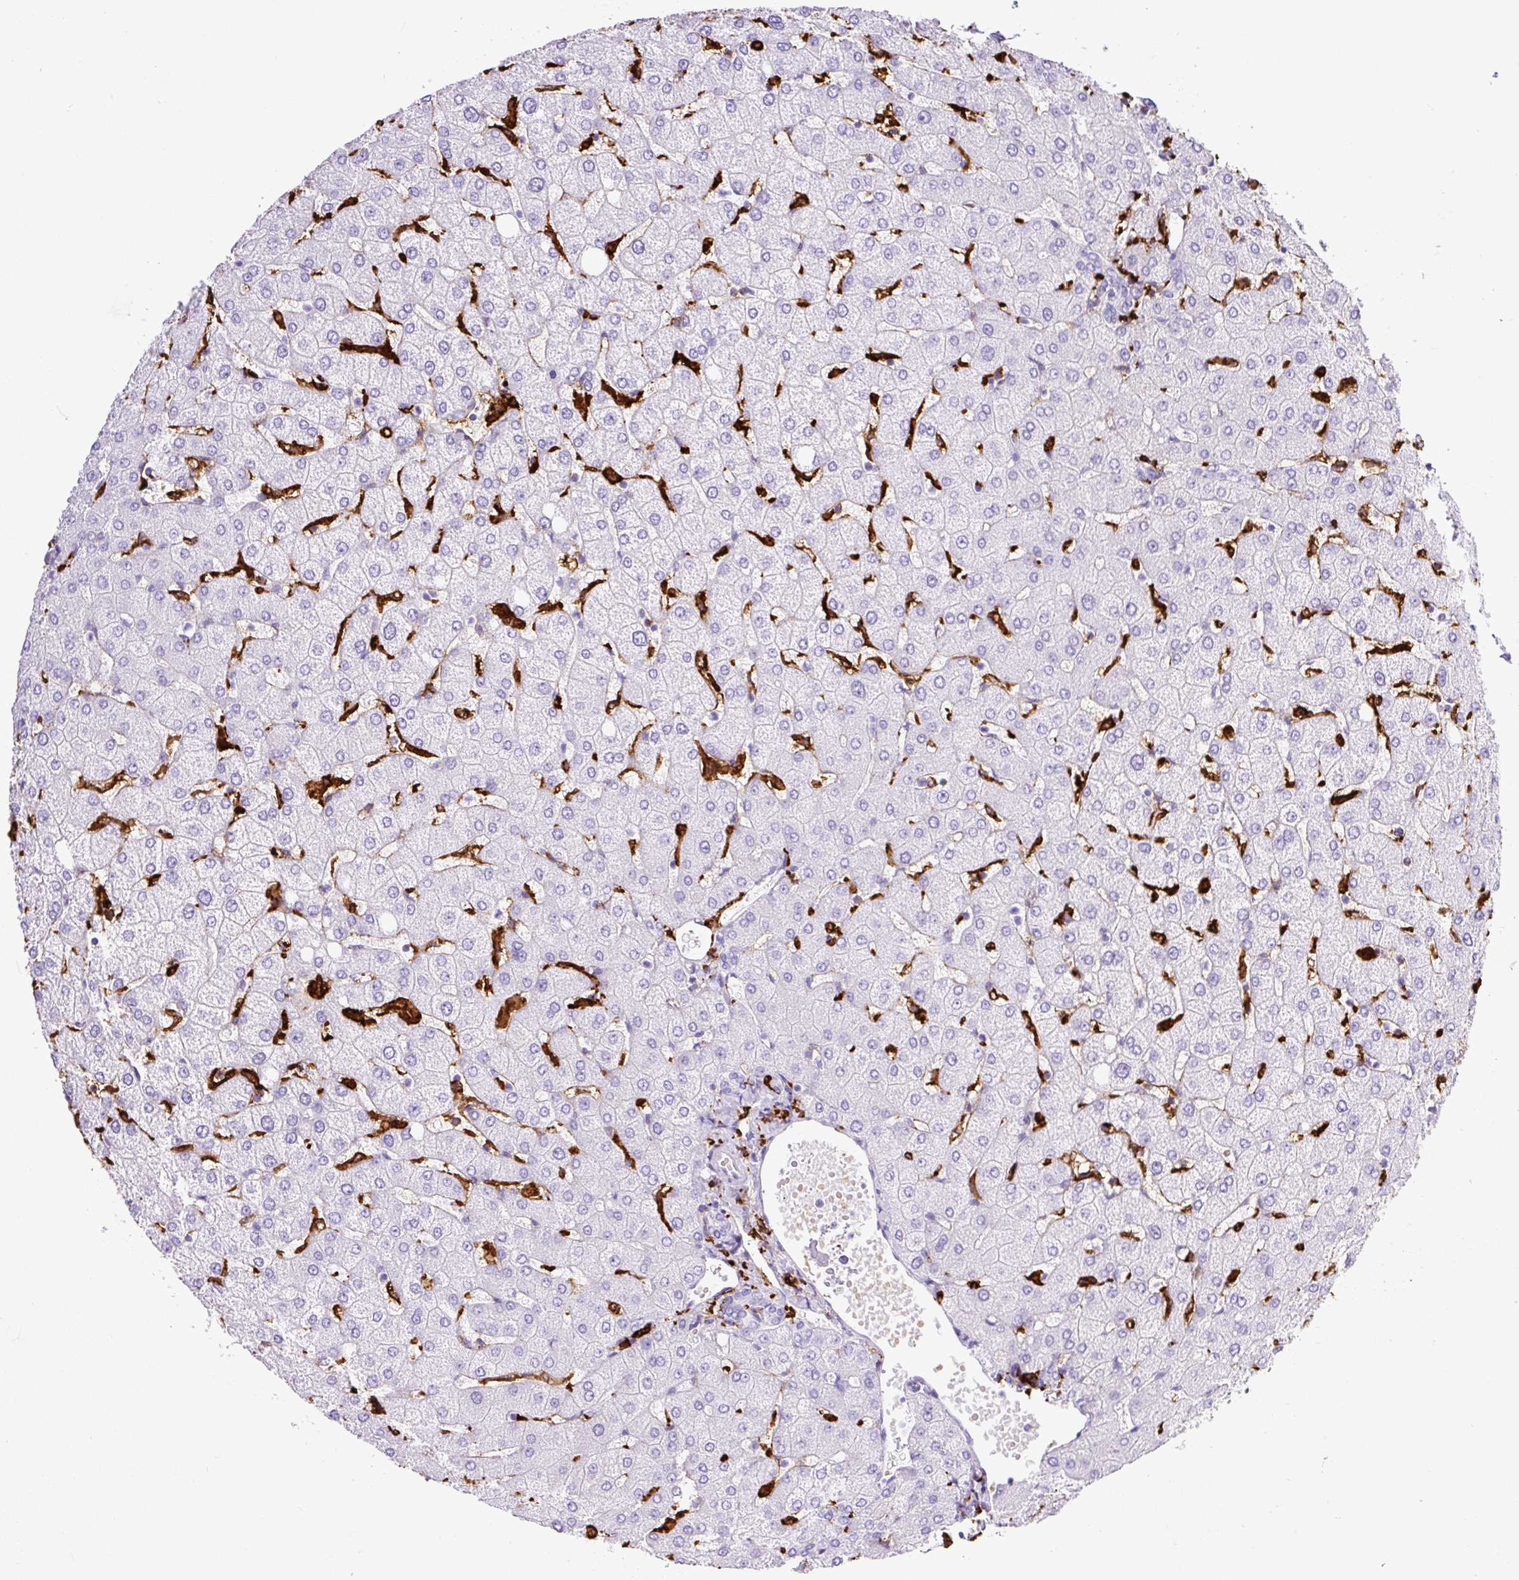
{"staining": {"intensity": "negative", "quantity": "none", "location": "none"}, "tissue": "liver", "cell_type": "Cholangiocytes", "image_type": "normal", "snomed": [{"axis": "morphology", "description": "Normal tissue, NOS"}, {"axis": "topography", "description": "Liver"}], "caption": "Immunohistochemical staining of normal human liver reveals no significant expression in cholangiocytes. Brightfield microscopy of immunohistochemistry stained with DAB (brown) and hematoxylin (blue), captured at high magnification.", "gene": "HLA", "patient": {"sex": "female", "age": 54}}